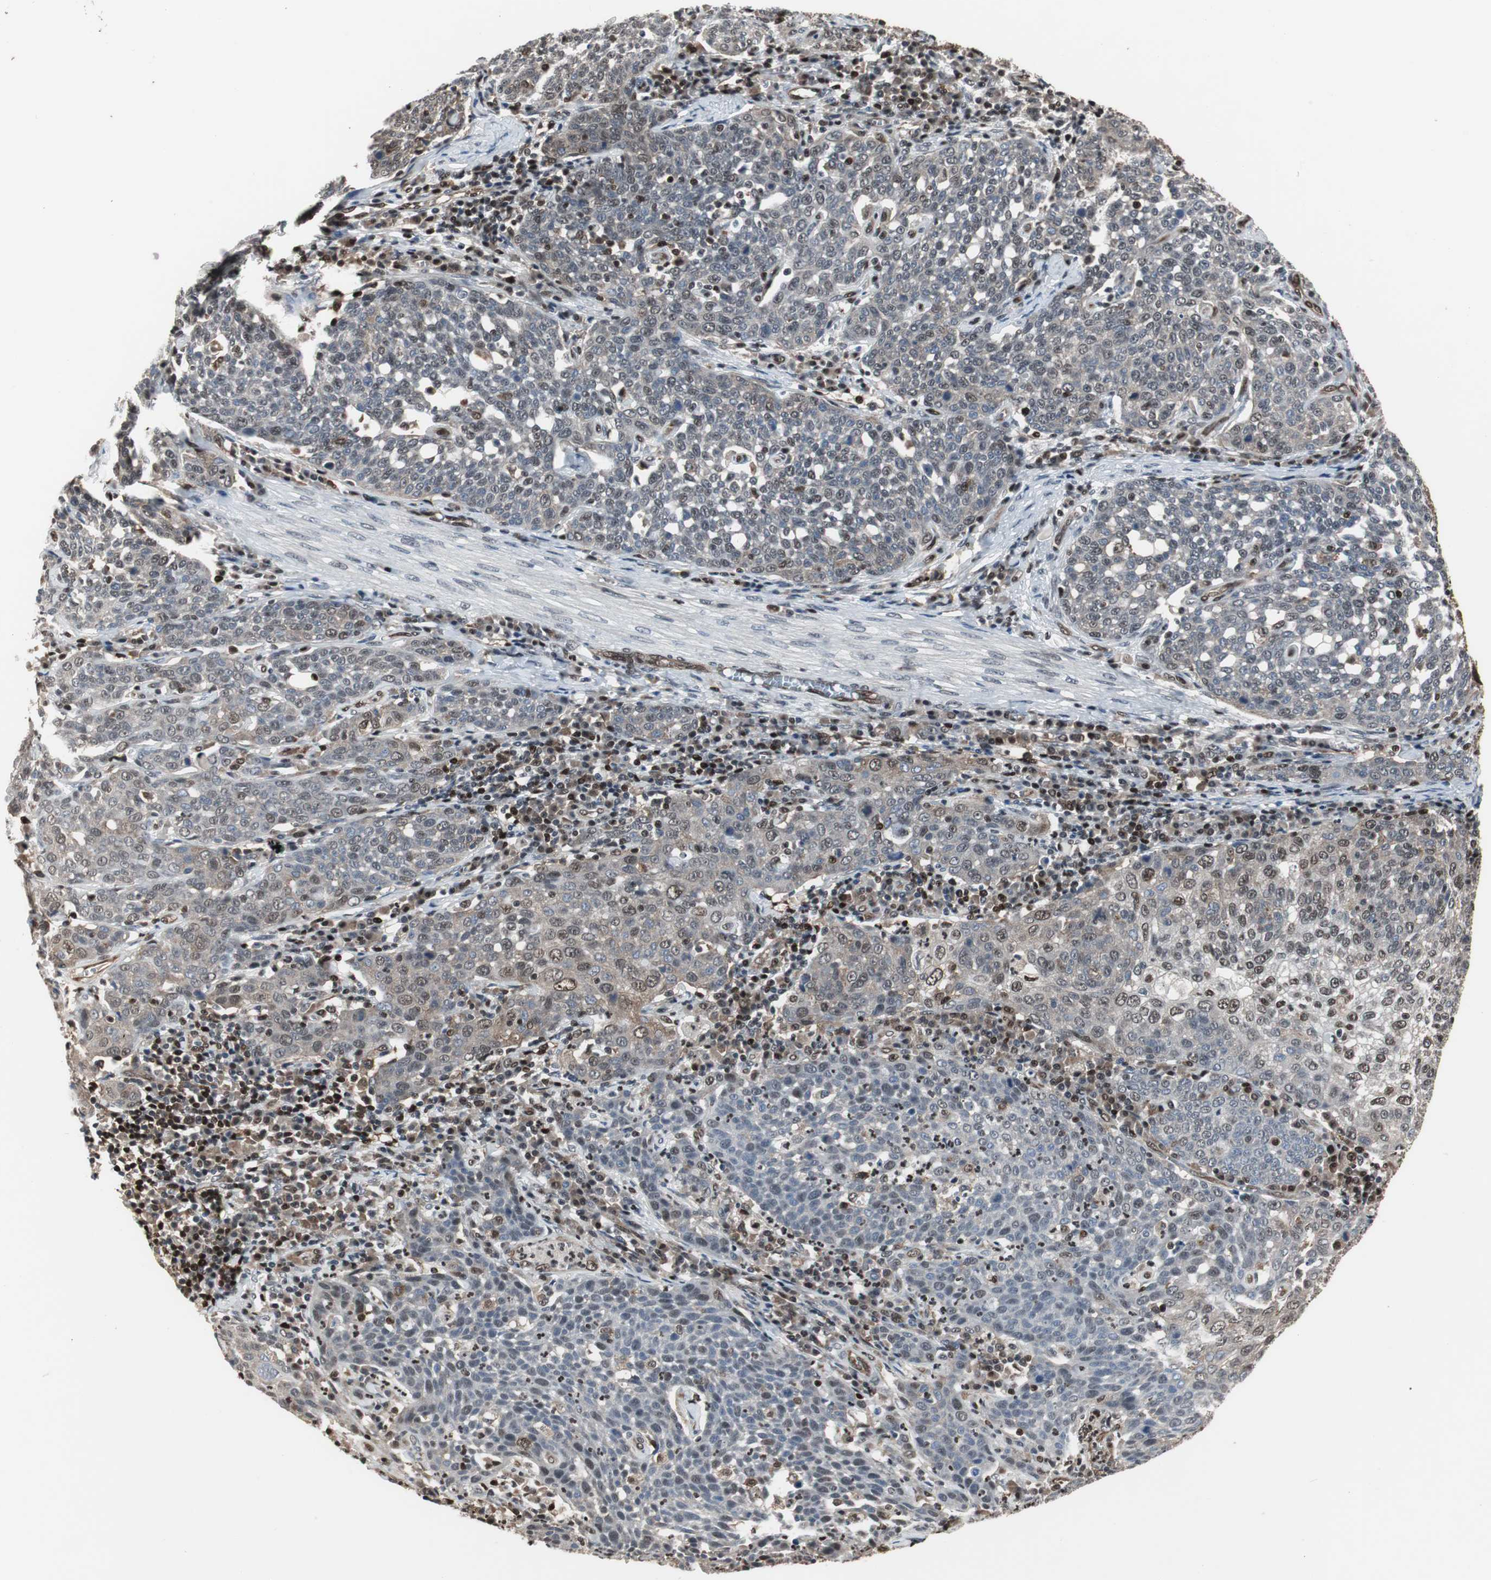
{"staining": {"intensity": "weak", "quantity": "25%-75%", "location": "cytoplasmic/membranous,nuclear"}, "tissue": "cervical cancer", "cell_type": "Tumor cells", "image_type": "cancer", "snomed": [{"axis": "morphology", "description": "Squamous cell carcinoma, NOS"}, {"axis": "topography", "description": "Cervix"}], "caption": "Weak cytoplasmic/membranous and nuclear staining is seen in approximately 25%-75% of tumor cells in cervical cancer.", "gene": "ACLY", "patient": {"sex": "female", "age": 34}}